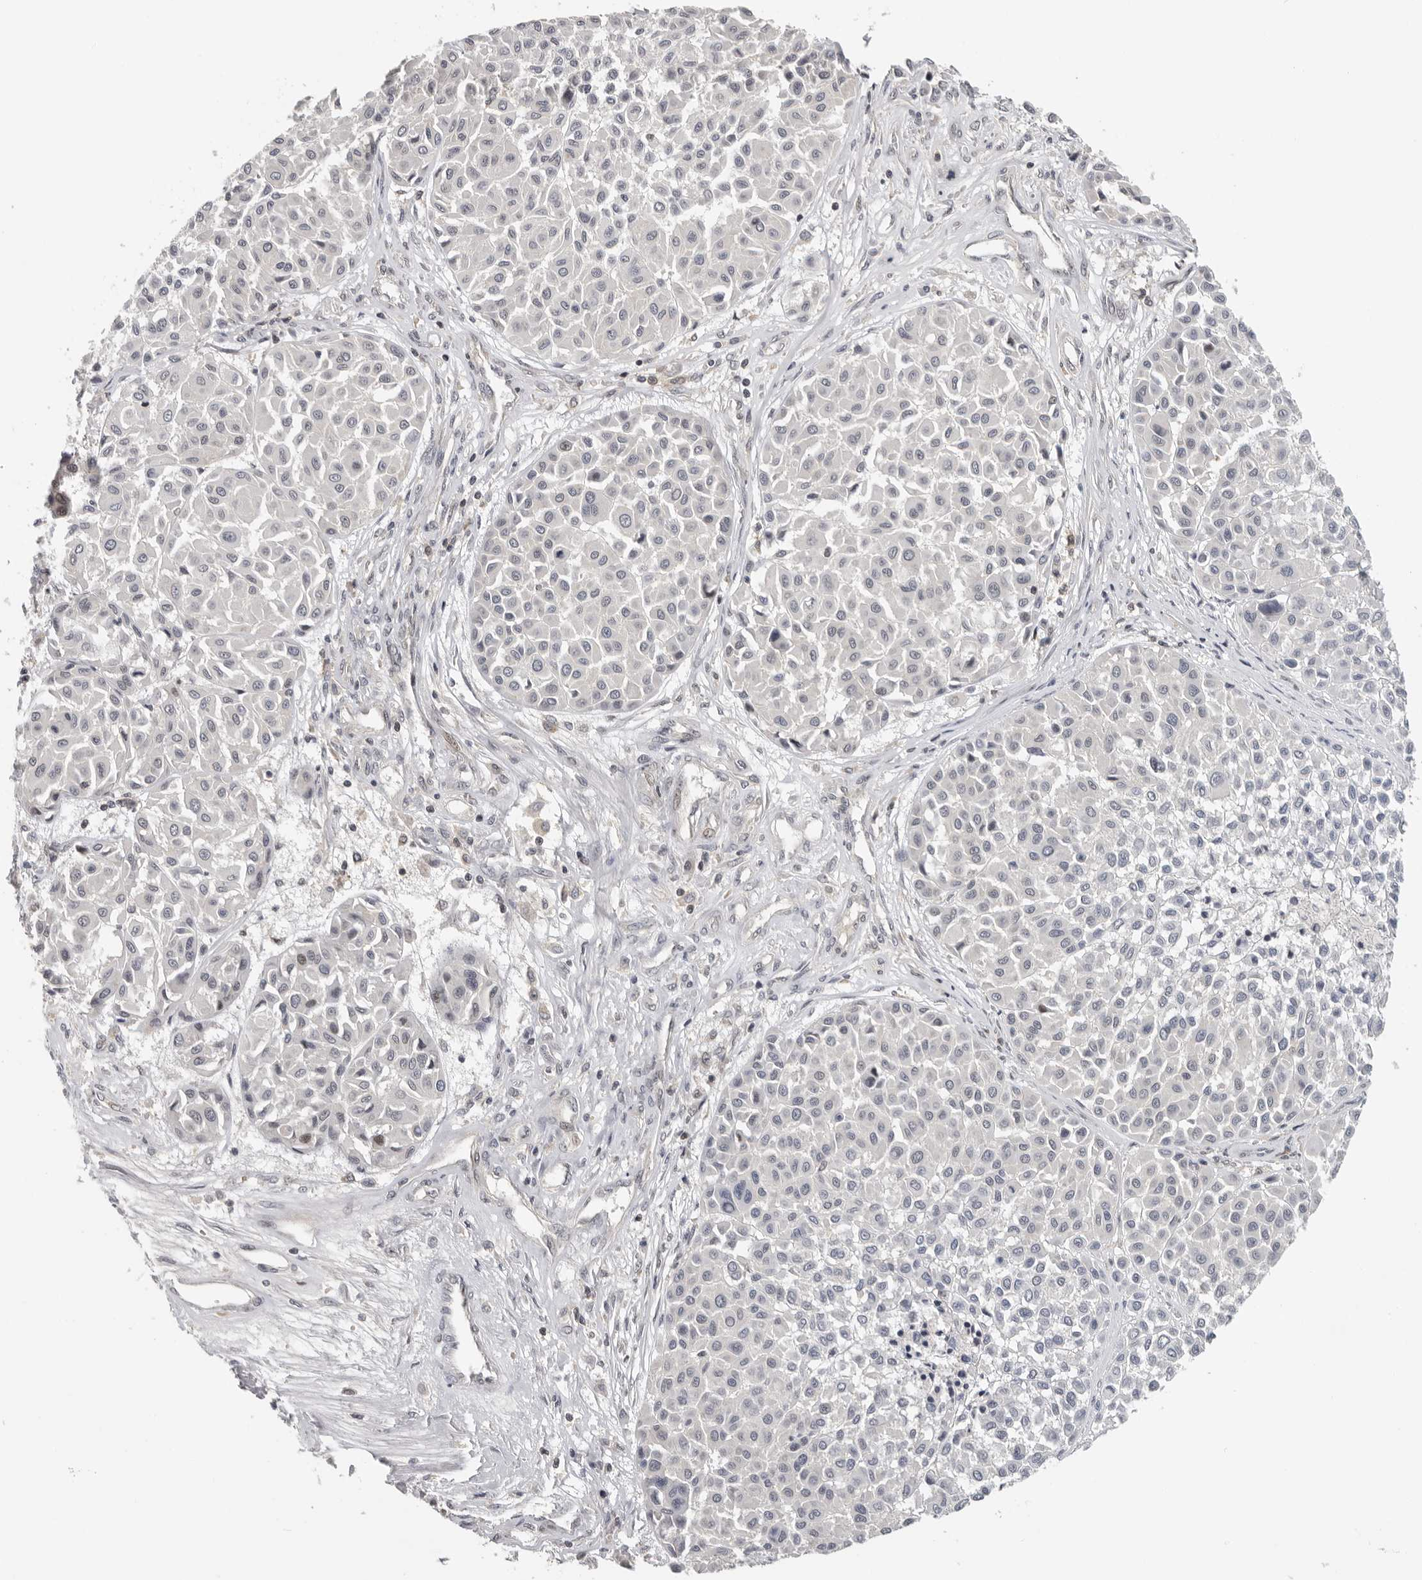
{"staining": {"intensity": "negative", "quantity": "none", "location": "none"}, "tissue": "melanoma", "cell_type": "Tumor cells", "image_type": "cancer", "snomed": [{"axis": "morphology", "description": "Malignant melanoma, Metastatic site"}, {"axis": "topography", "description": "Soft tissue"}], "caption": "Immunohistochemistry image of neoplastic tissue: human melanoma stained with DAB displays no significant protein positivity in tumor cells.", "gene": "KIF2B", "patient": {"sex": "male", "age": 41}}